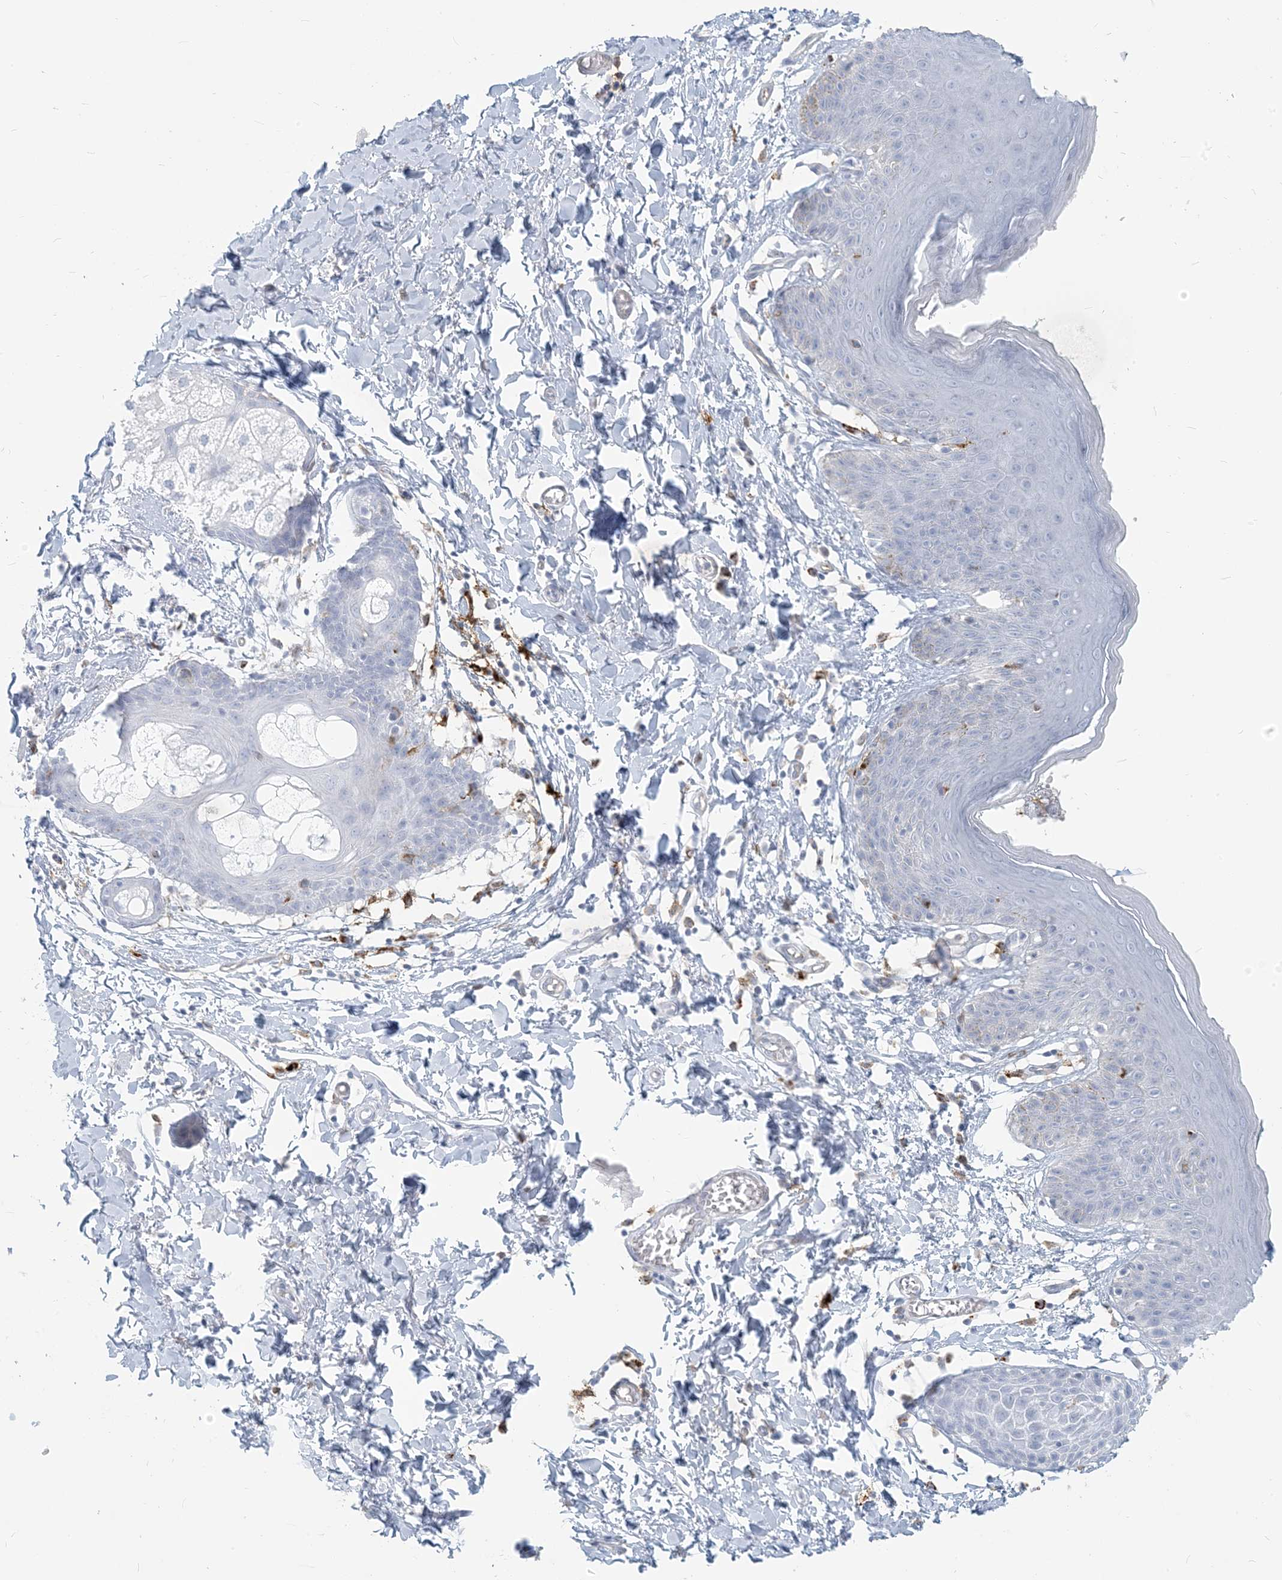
{"staining": {"intensity": "negative", "quantity": "none", "location": "none"}, "tissue": "skin", "cell_type": "Epidermal cells", "image_type": "normal", "snomed": [{"axis": "morphology", "description": "Normal tissue, NOS"}, {"axis": "topography", "description": "Vulva"}], "caption": "Benign skin was stained to show a protein in brown. There is no significant staining in epidermal cells.", "gene": "HLA", "patient": {"sex": "female", "age": 66}}